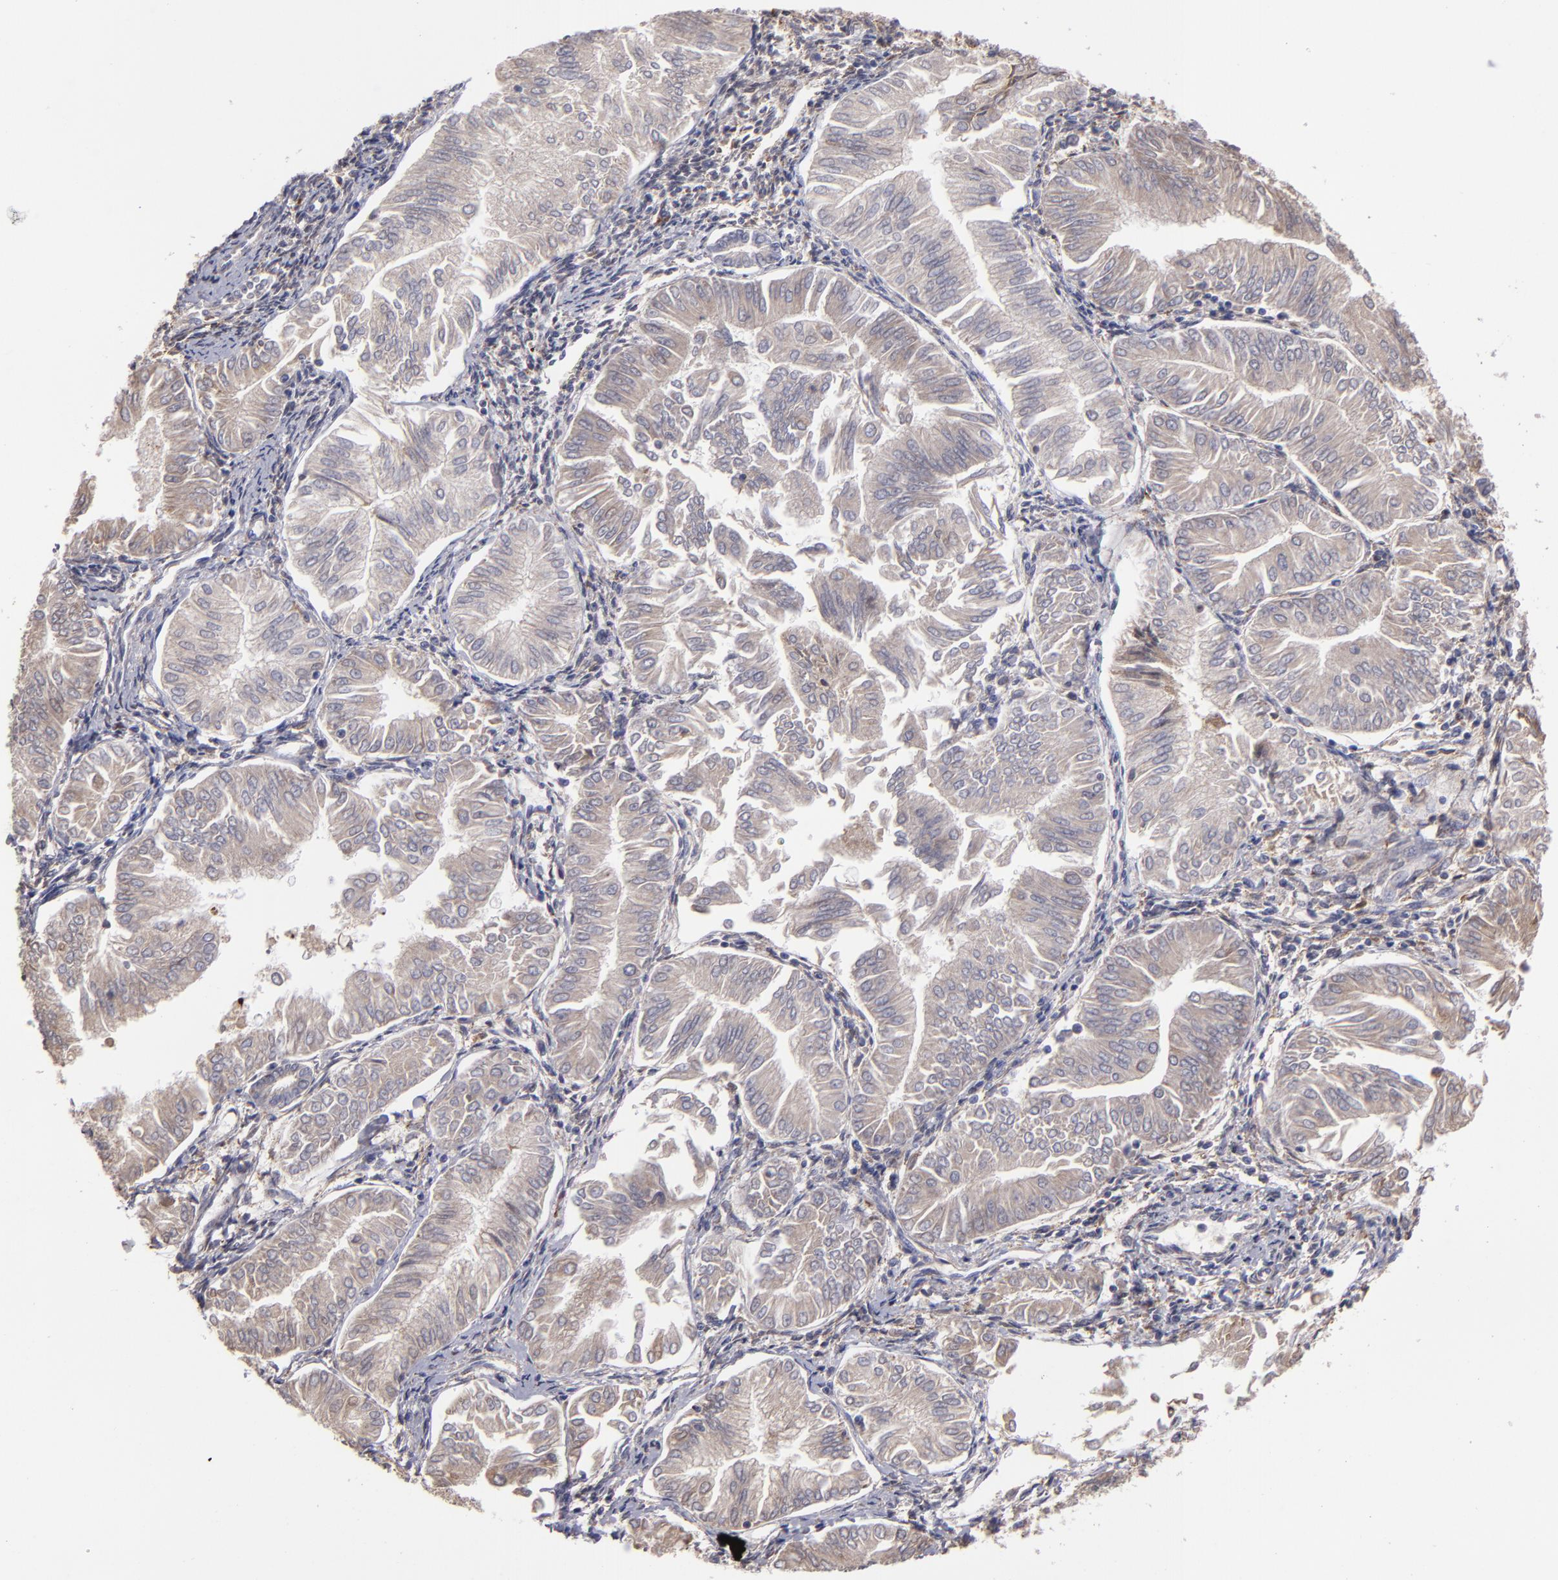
{"staining": {"intensity": "weak", "quantity": ">75%", "location": "cytoplasmic/membranous"}, "tissue": "endometrial cancer", "cell_type": "Tumor cells", "image_type": "cancer", "snomed": [{"axis": "morphology", "description": "Adenocarcinoma, NOS"}, {"axis": "topography", "description": "Endometrium"}], "caption": "High-magnification brightfield microscopy of endometrial cancer (adenocarcinoma) stained with DAB (brown) and counterstained with hematoxylin (blue). tumor cells exhibit weak cytoplasmic/membranous expression is identified in about>75% of cells. Nuclei are stained in blue.", "gene": "CFB", "patient": {"sex": "female", "age": 53}}